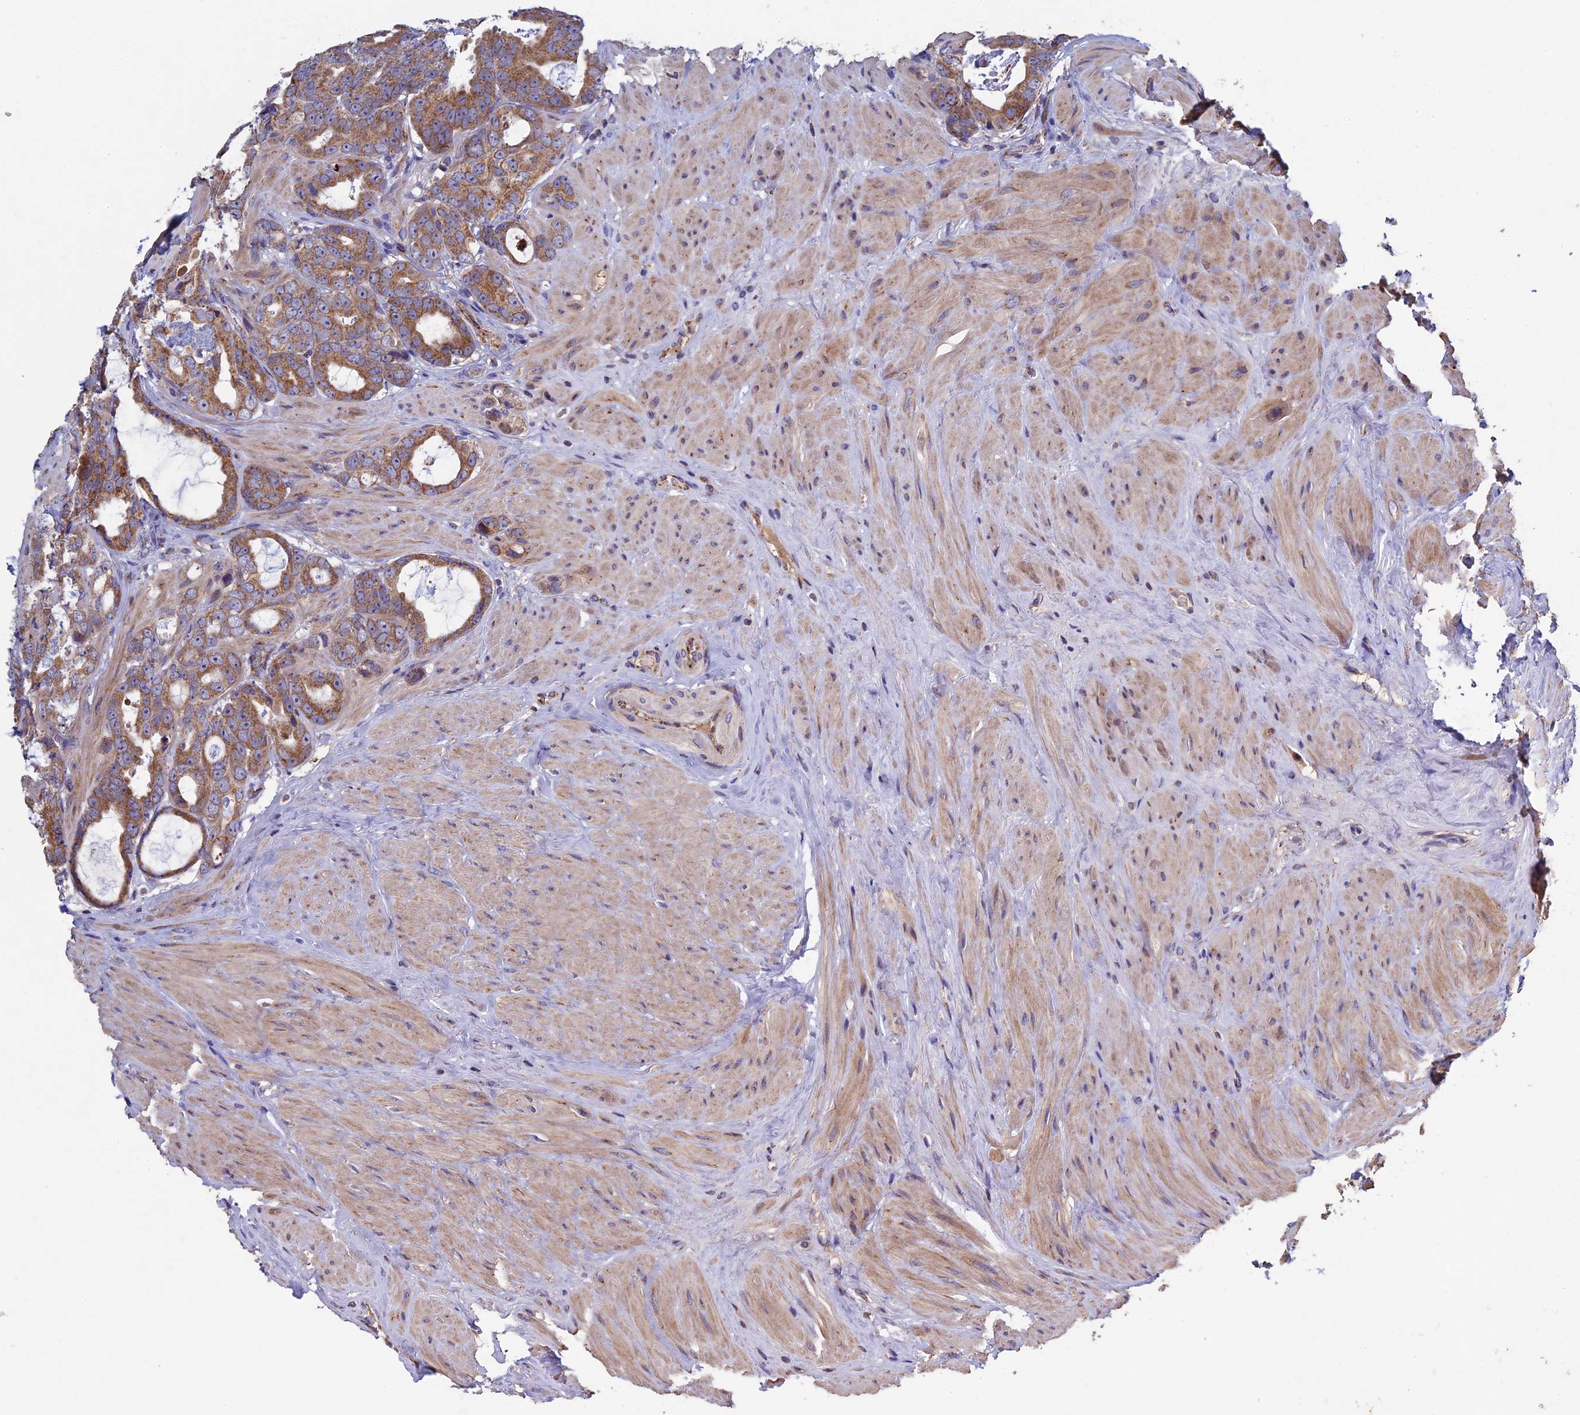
{"staining": {"intensity": "moderate", "quantity": ">75%", "location": "cytoplasmic/membranous"}, "tissue": "prostate cancer", "cell_type": "Tumor cells", "image_type": "cancer", "snomed": [{"axis": "morphology", "description": "Adenocarcinoma, Low grade"}, {"axis": "topography", "description": "Prostate"}], "caption": "Protein staining exhibits moderate cytoplasmic/membranous expression in about >75% of tumor cells in prostate cancer.", "gene": "RNF17", "patient": {"sex": "male", "age": 71}}